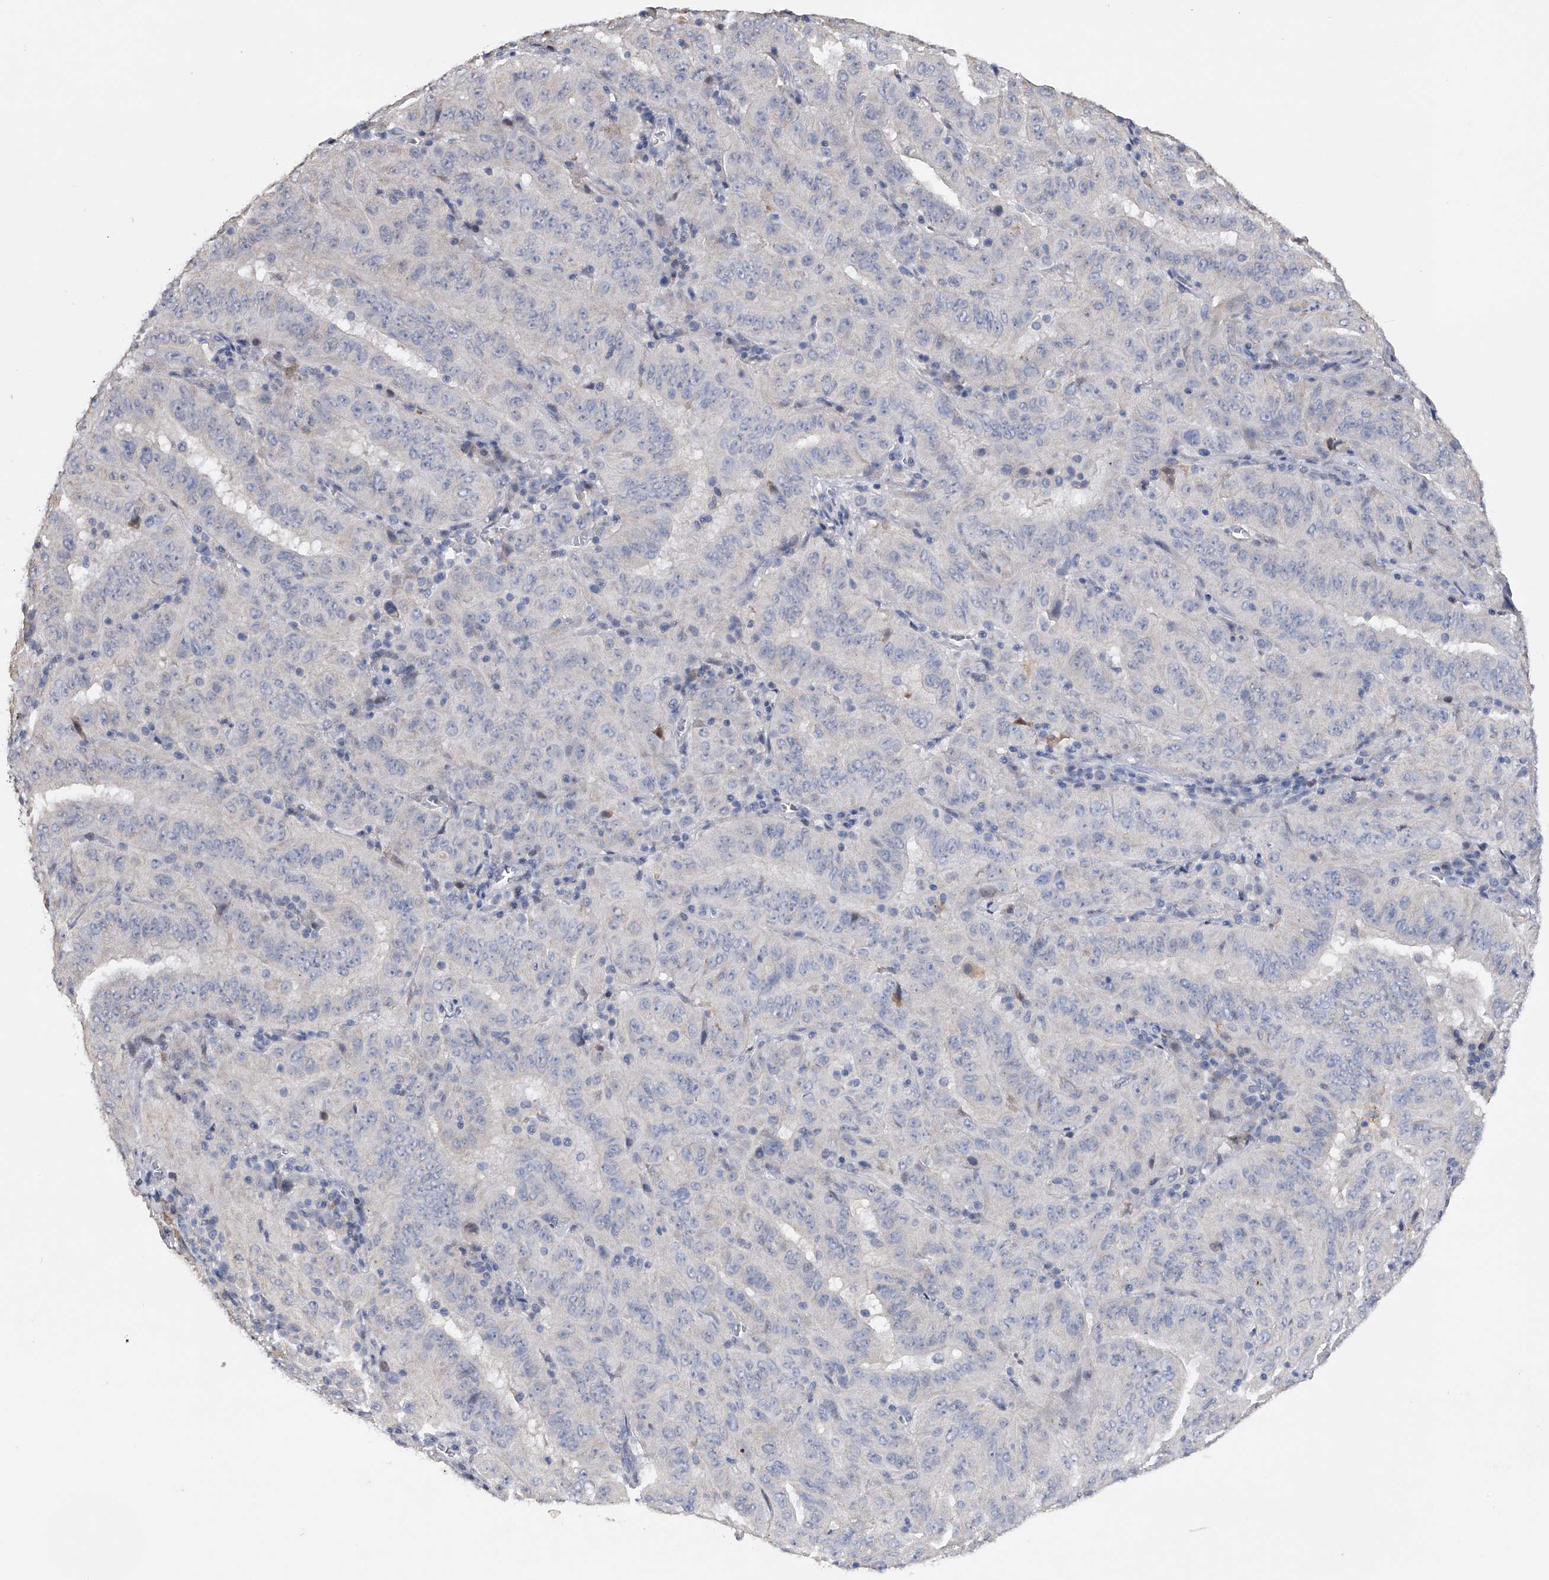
{"staining": {"intensity": "negative", "quantity": "none", "location": "none"}, "tissue": "pancreatic cancer", "cell_type": "Tumor cells", "image_type": "cancer", "snomed": [{"axis": "morphology", "description": "Adenocarcinoma, NOS"}, {"axis": "topography", "description": "Pancreas"}], "caption": "There is no significant staining in tumor cells of pancreatic cancer (adenocarcinoma).", "gene": "RWDD2A", "patient": {"sex": "male", "age": 63}}